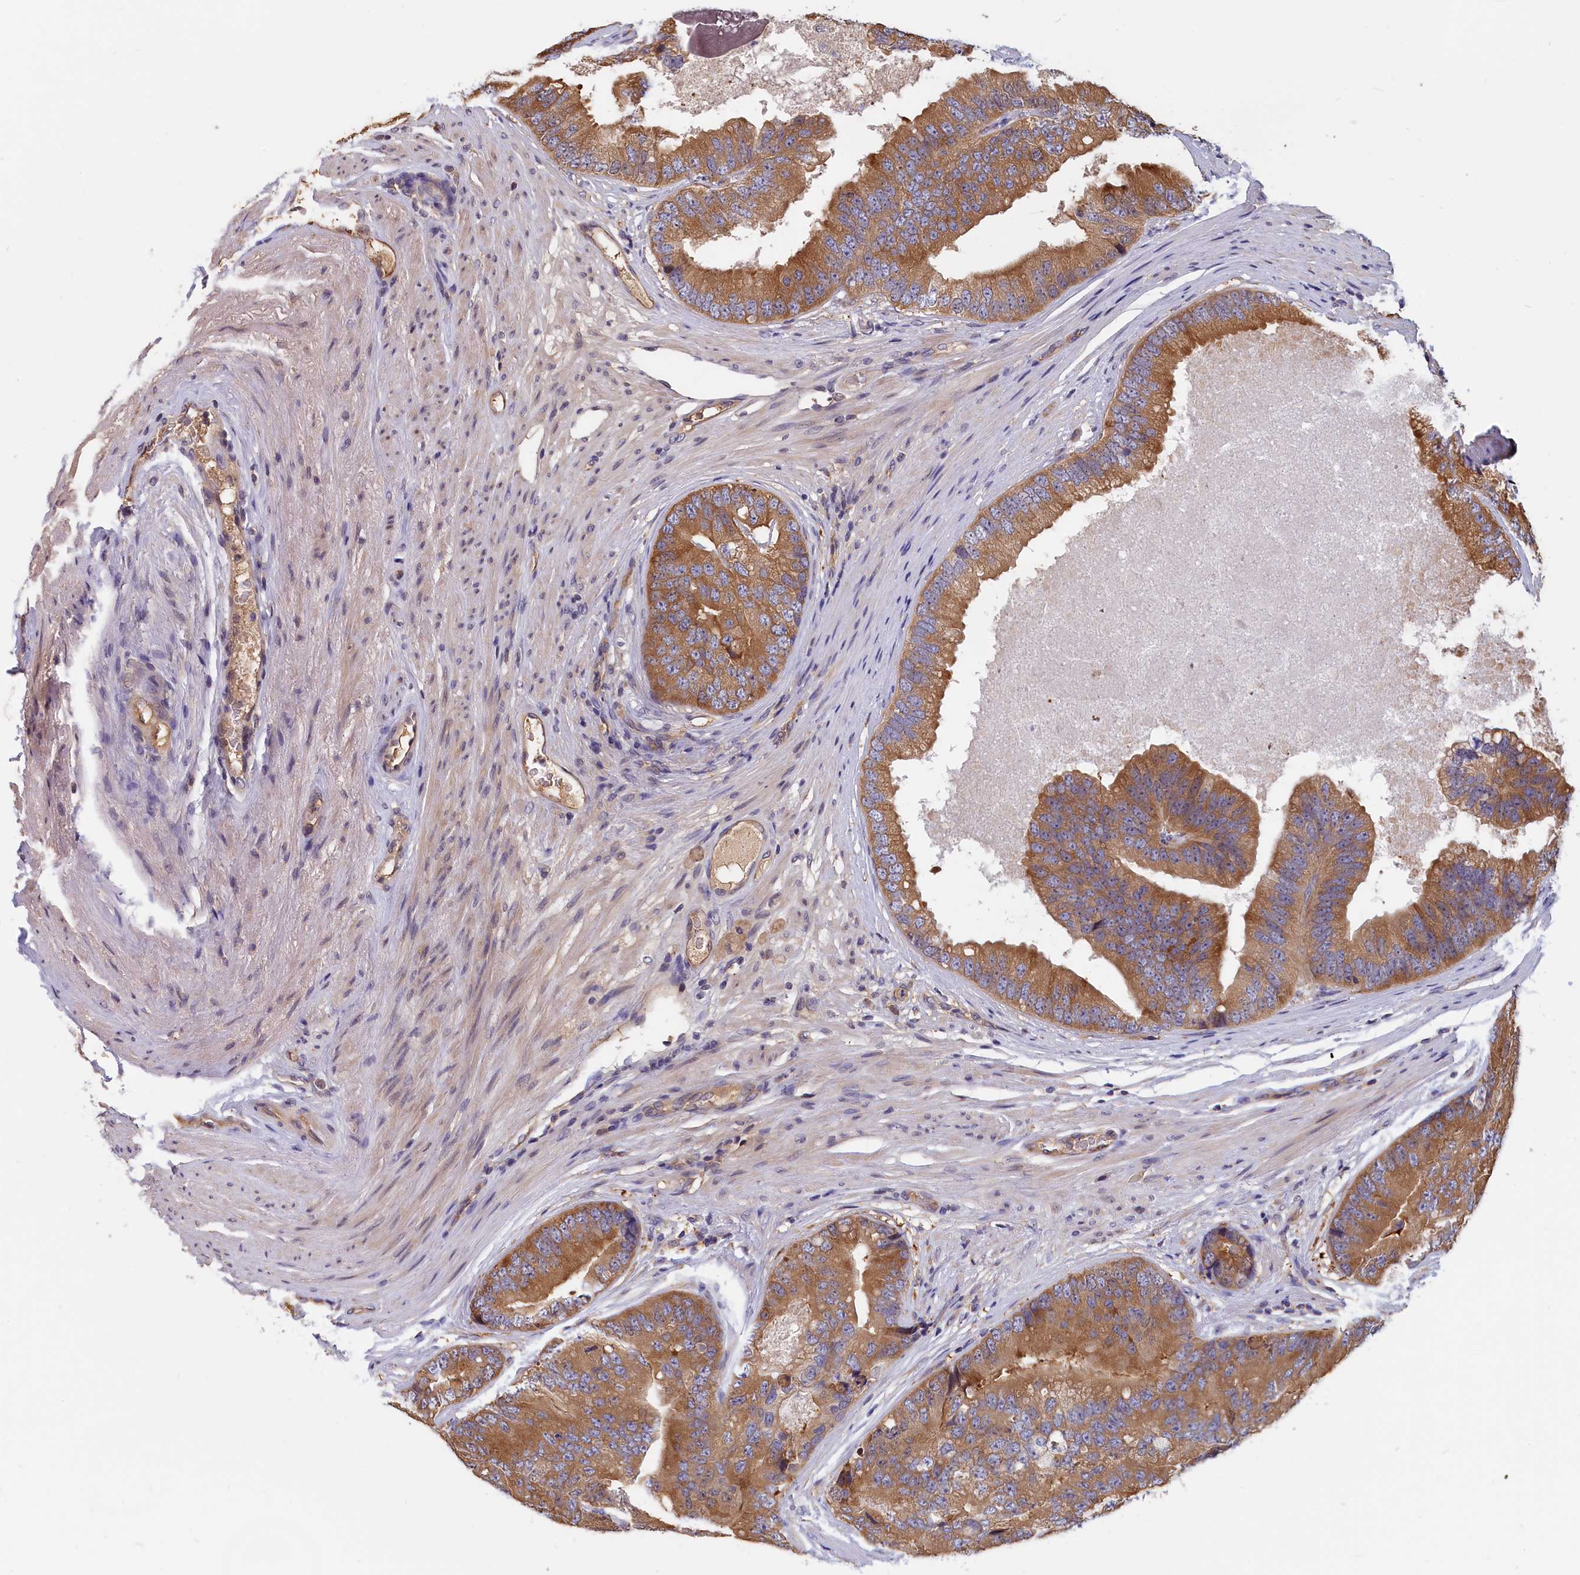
{"staining": {"intensity": "moderate", "quantity": ">75%", "location": "cytoplasmic/membranous"}, "tissue": "prostate cancer", "cell_type": "Tumor cells", "image_type": "cancer", "snomed": [{"axis": "morphology", "description": "Adenocarcinoma, High grade"}, {"axis": "topography", "description": "Prostate"}], "caption": "High-power microscopy captured an immunohistochemistry (IHC) photomicrograph of prostate cancer (adenocarcinoma (high-grade)), revealing moderate cytoplasmic/membranous expression in approximately >75% of tumor cells.", "gene": "ABCC8", "patient": {"sex": "male", "age": 70}}